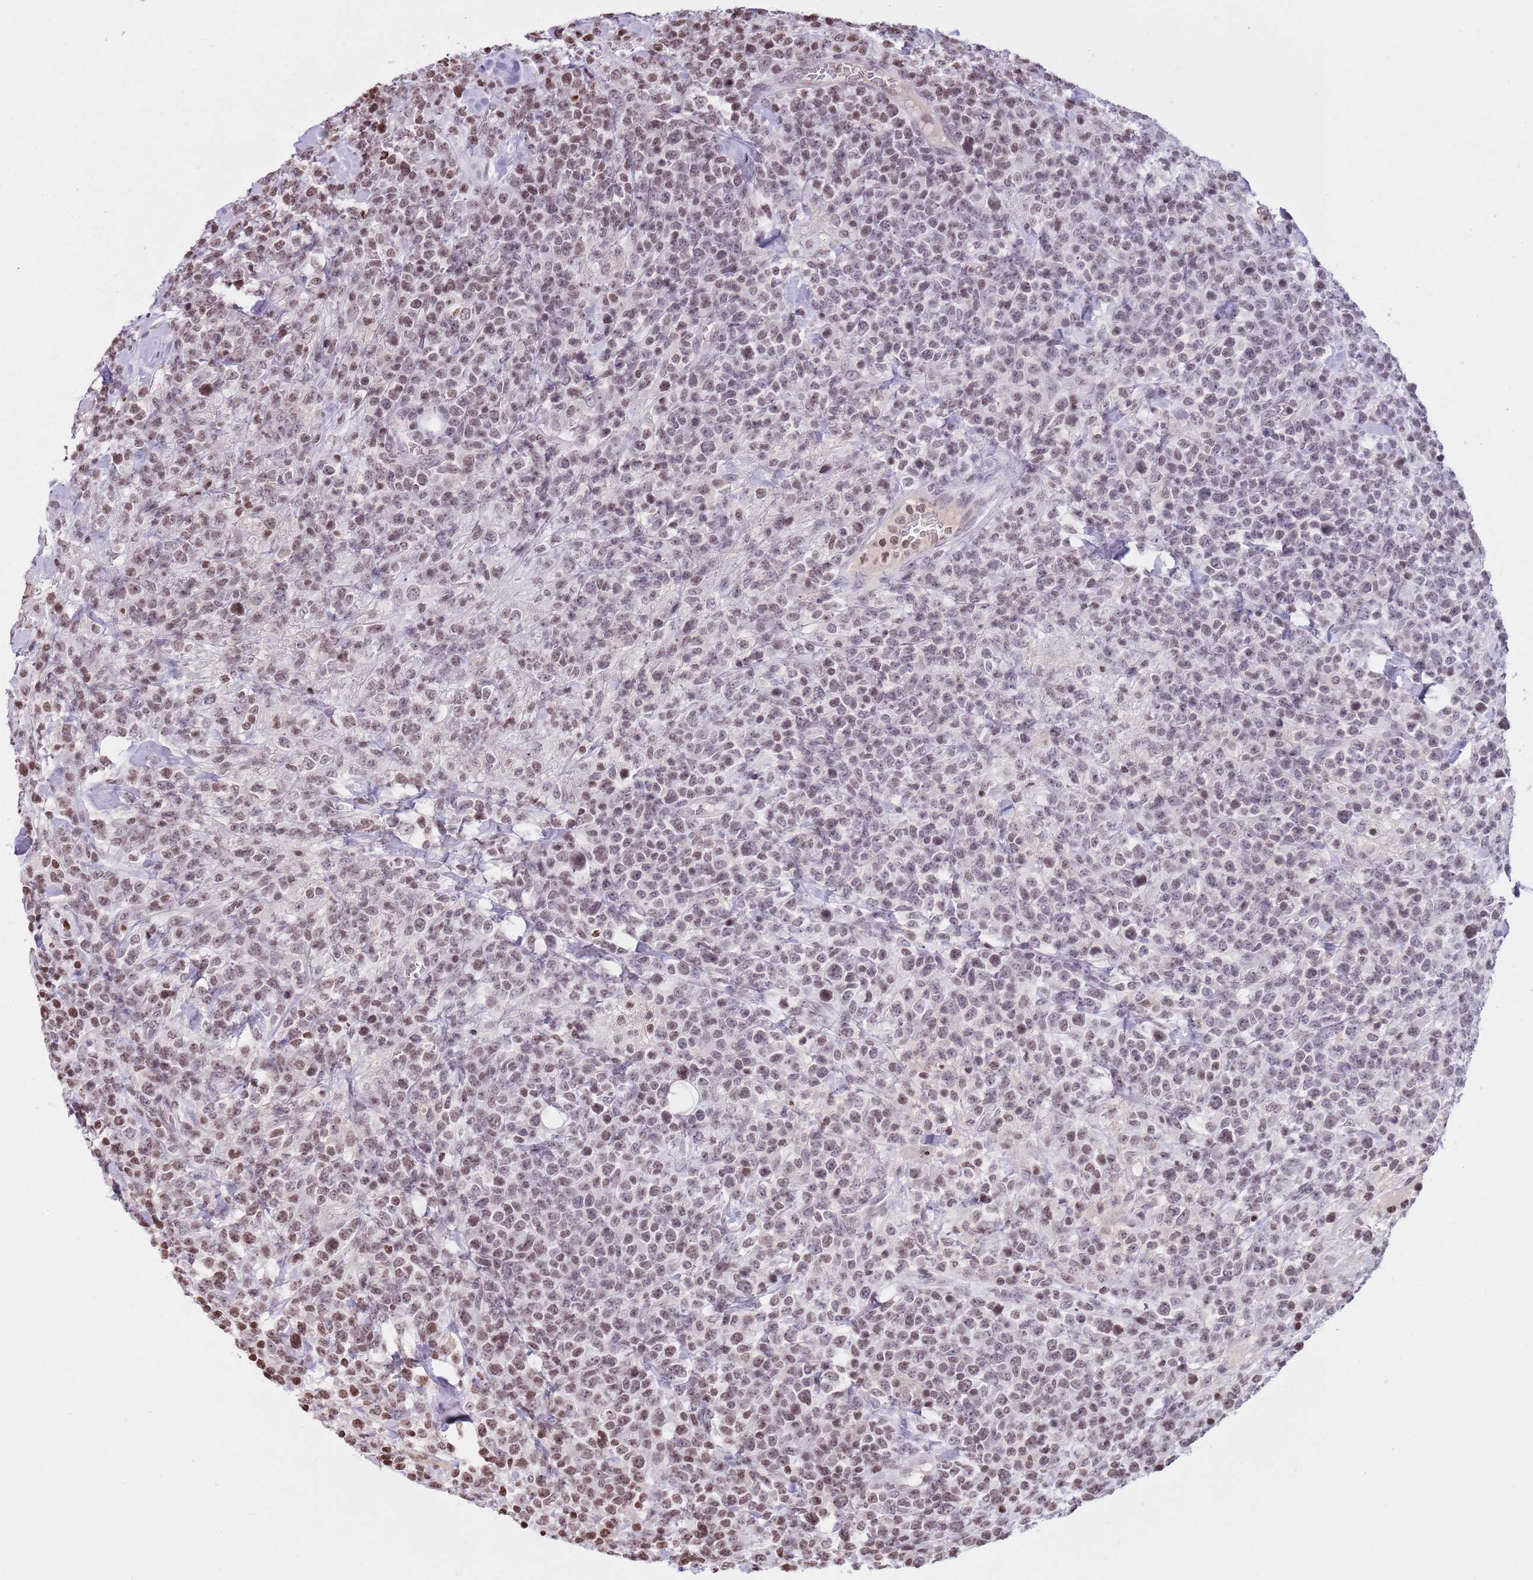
{"staining": {"intensity": "moderate", "quantity": "<25%", "location": "nuclear"}, "tissue": "lymphoma", "cell_type": "Tumor cells", "image_type": "cancer", "snomed": [{"axis": "morphology", "description": "Malignant lymphoma, non-Hodgkin's type, High grade"}, {"axis": "topography", "description": "Colon"}], "caption": "IHC micrograph of human lymphoma stained for a protein (brown), which shows low levels of moderate nuclear staining in approximately <25% of tumor cells.", "gene": "KPNA3", "patient": {"sex": "female", "age": 53}}